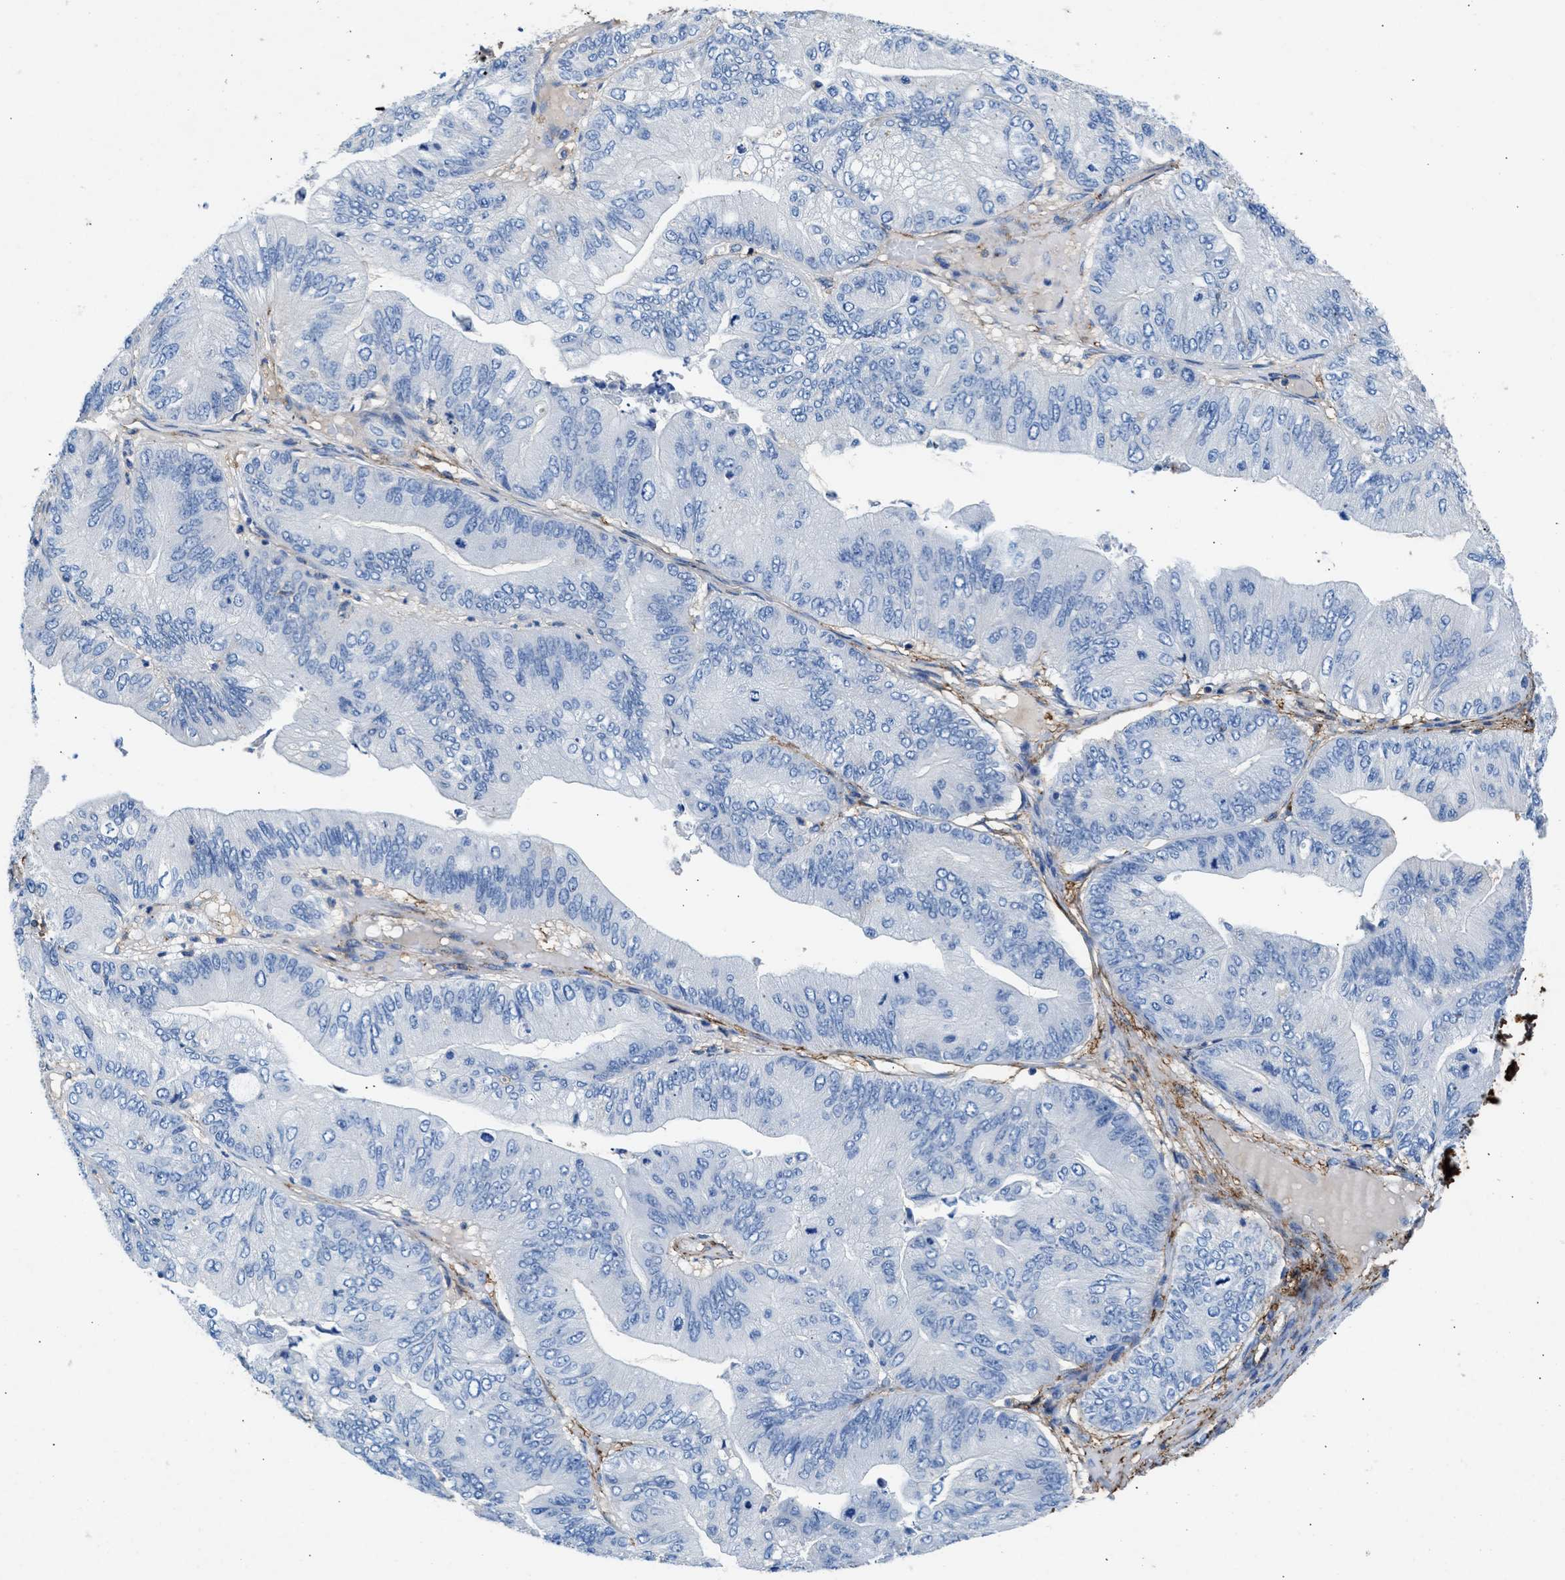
{"staining": {"intensity": "negative", "quantity": "none", "location": "none"}, "tissue": "ovarian cancer", "cell_type": "Tumor cells", "image_type": "cancer", "snomed": [{"axis": "morphology", "description": "Cystadenocarcinoma, mucinous, NOS"}, {"axis": "topography", "description": "Ovary"}], "caption": "This is an immunohistochemistry micrograph of ovarian cancer (mucinous cystadenocarcinoma). There is no expression in tumor cells.", "gene": "KCNQ4", "patient": {"sex": "female", "age": 61}}